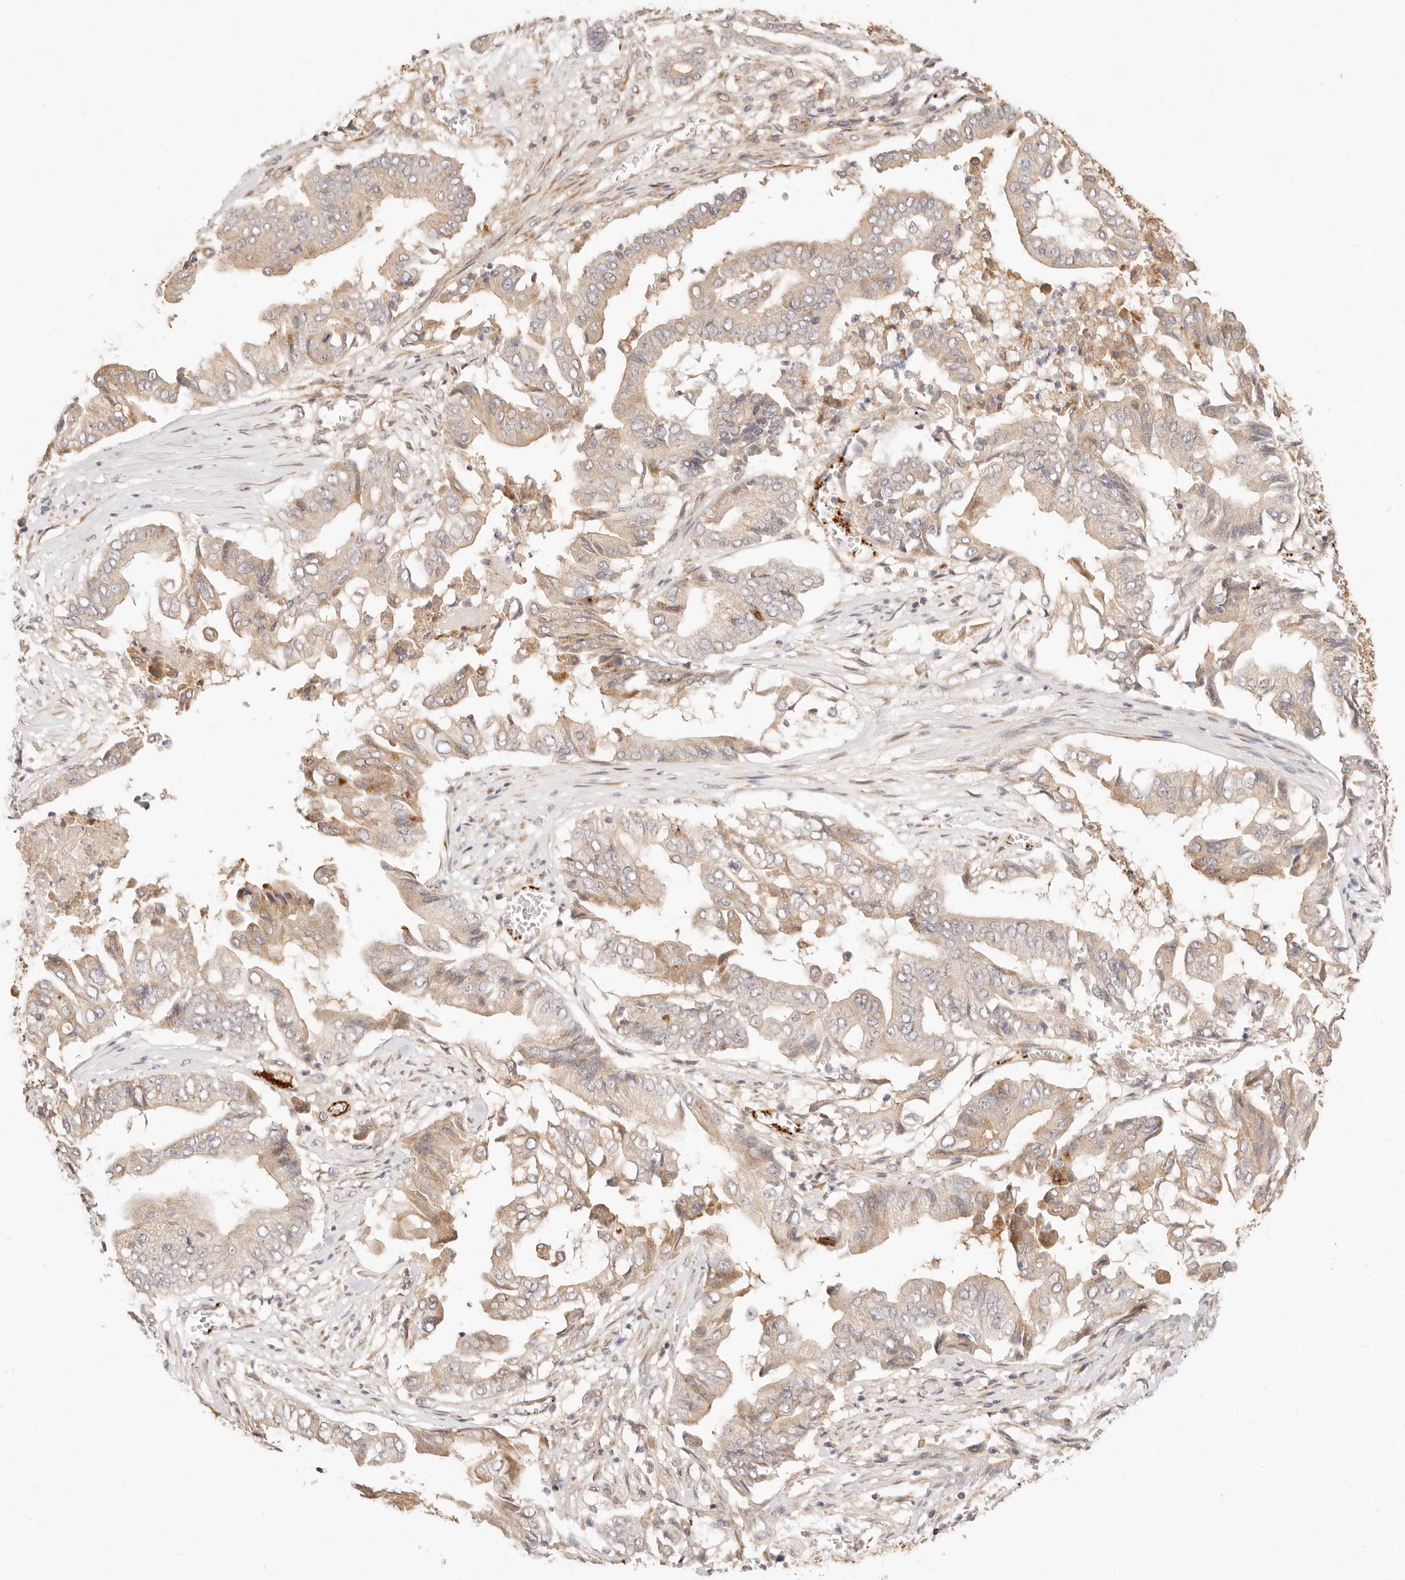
{"staining": {"intensity": "weak", "quantity": ">75%", "location": "cytoplasmic/membranous"}, "tissue": "pancreatic cancer", "cell_type": "Tumor cells", "image_type": "cancer", "snomed": [{"axis": "morphology", "description": "Adenocarcinoma, NOS"}, {"axis": "topography", "description": "Pancreas"}], "caption": "Brown immunohistochemical staining in pancreatic cancer demonstrates weak cytoplasmic/membranous expression in about >75% of tumor cells. Using DAB (3,3'-diaminobenzidine) (brown) and hematoxylin (blue) stains, captured at high magnification using brightfield microscopy.", "gene": "UBXN10", "patient": {"sex": "female", "age": 77}}